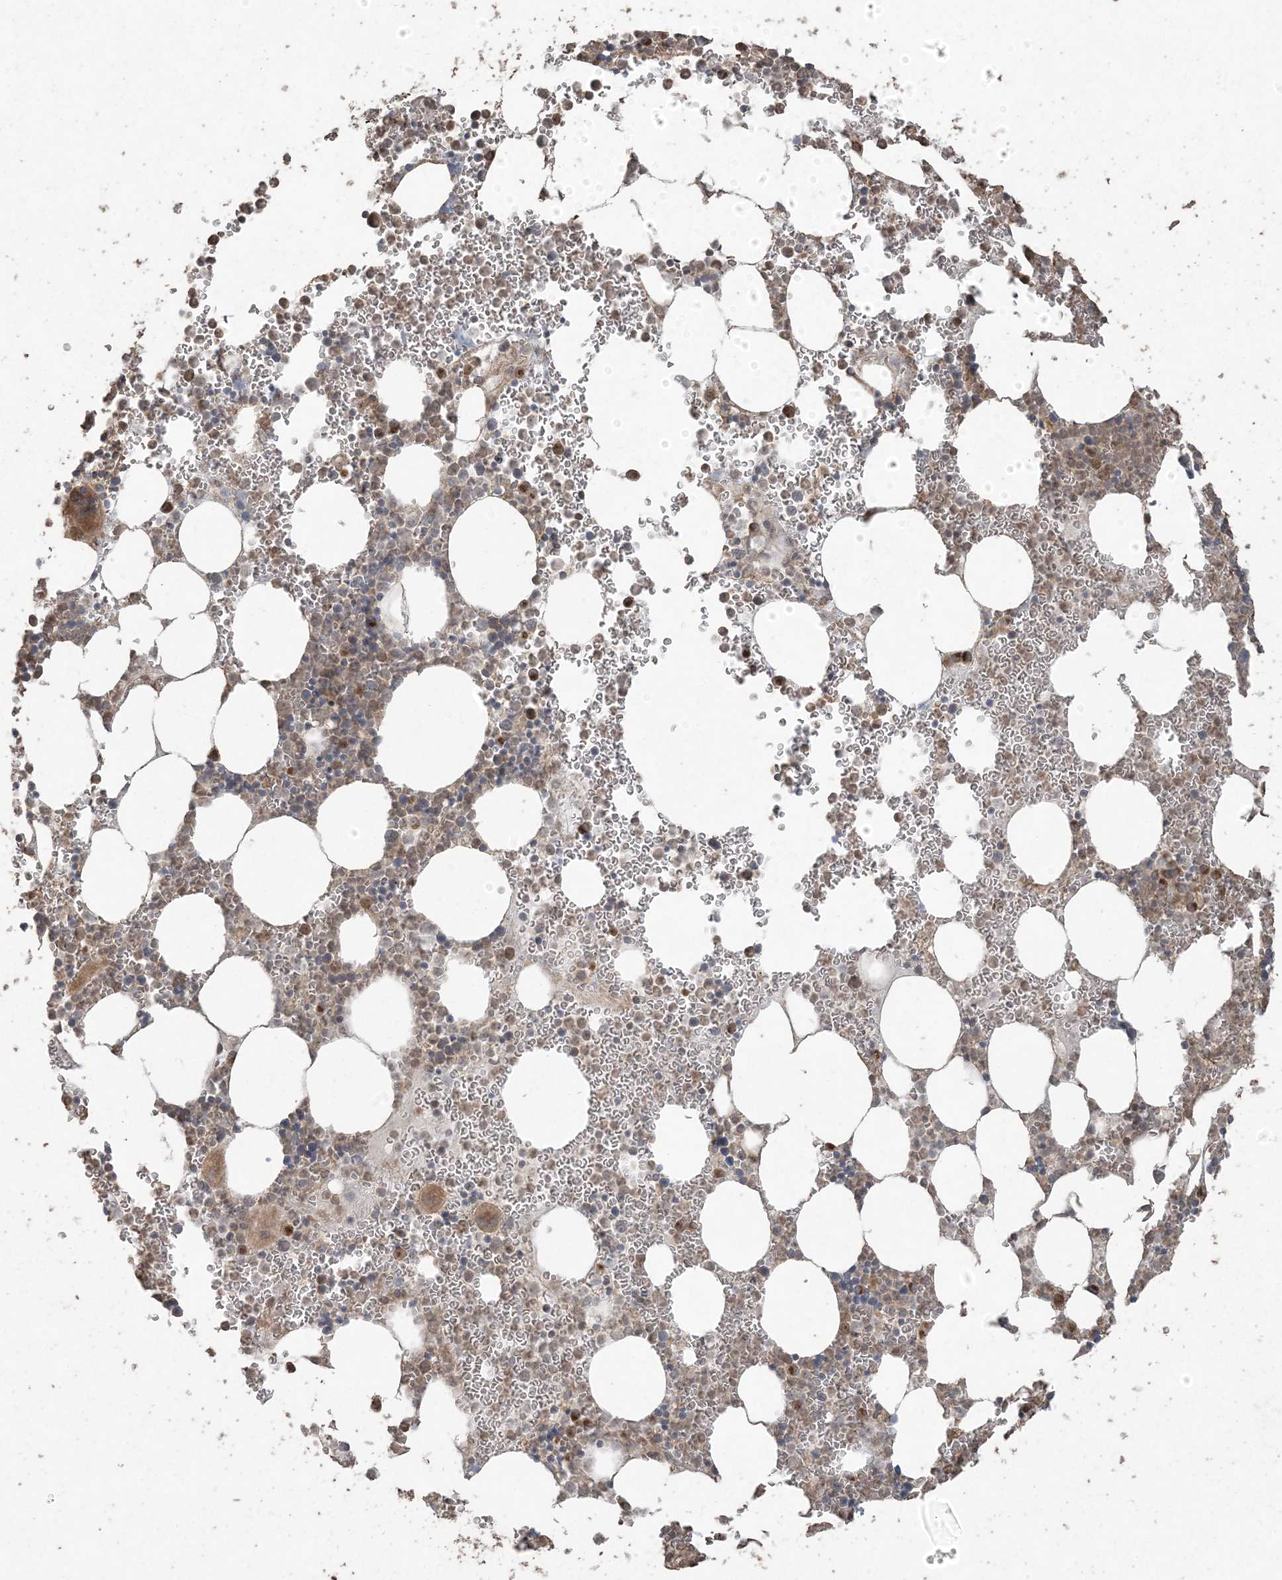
{"staining": {"intensity": "moderate", "quantity": "25%-75%", "location": "cytoplasmic/membranous"}, "tissue": "bone marrow", "cell_type": "Hematopoietic cells", "image_type": "normal", "snomed": [{"axis": "morphology", "description": "Normal tissue, NOS"}, {"axis": "topography", "description": "Bone marrow"}], "caption": "The histopathology image shows immunohistochemical staining of benign bone marrow. There is moderate cytoplasmic/membranous positivity is seen in about 25%-75% of hematopoietic cells. (DAB IHC, brown staining for protein, blue staining for nuclei).", "gene": "DDX19B", "patient": {"sex": "female", "age": 78}}